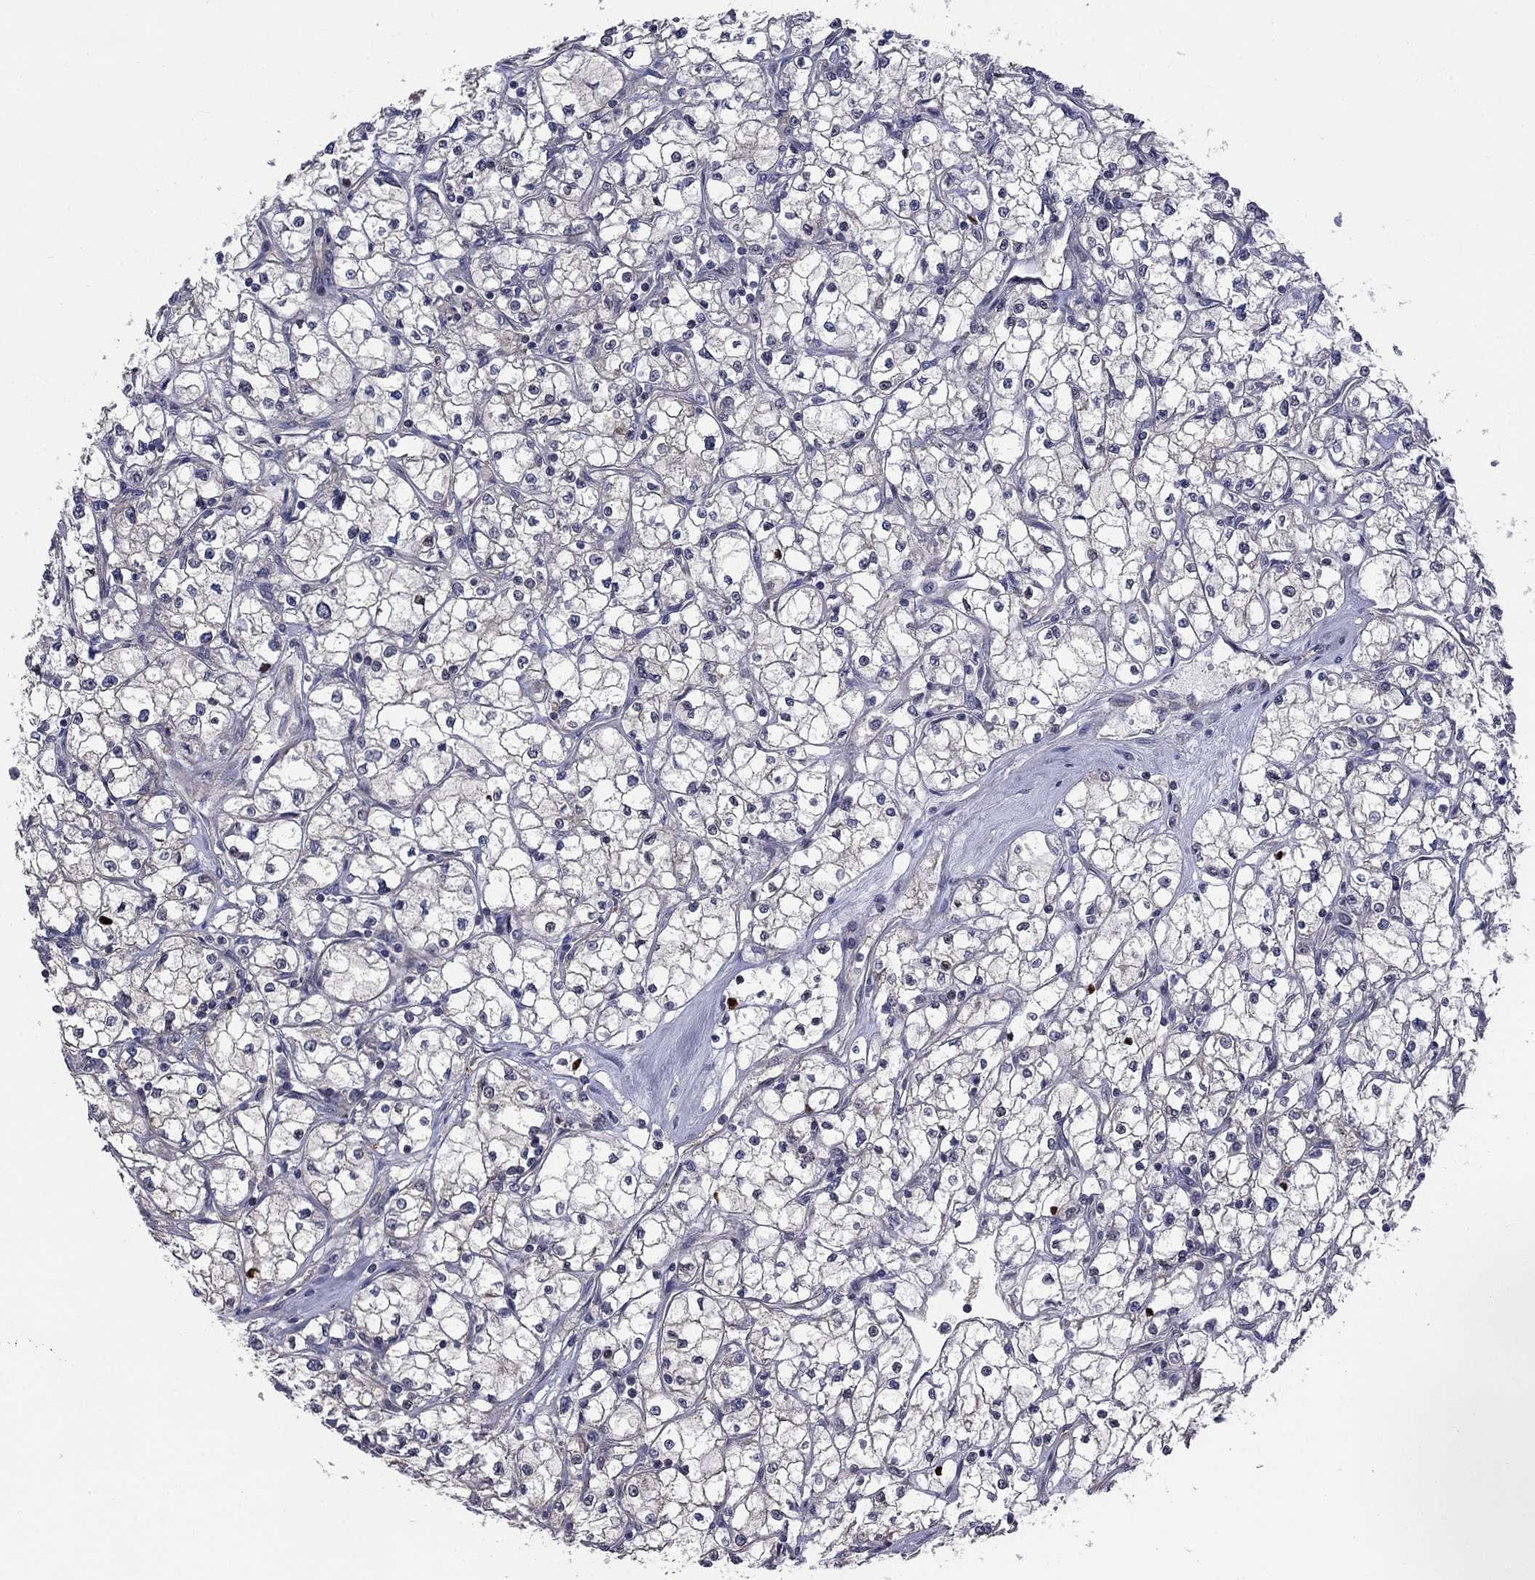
{"staining": {"intensity": "negative", "quantity": "none", "location": "none"}, "tissue": "renal cancer", "cell_type": "Tumor cells", "image_type": "cancer", "snomed": [{"axis": "morphology", "description": "Adenocarcinoma, NOS"}, {"axis": "topography", "description": "Kidney"}], "caption": "Tumor cells show no significant expression in adenocarcinoma (renal).", "gene": "PDZD2", "patient": {"sex": "male", "age": 67}}